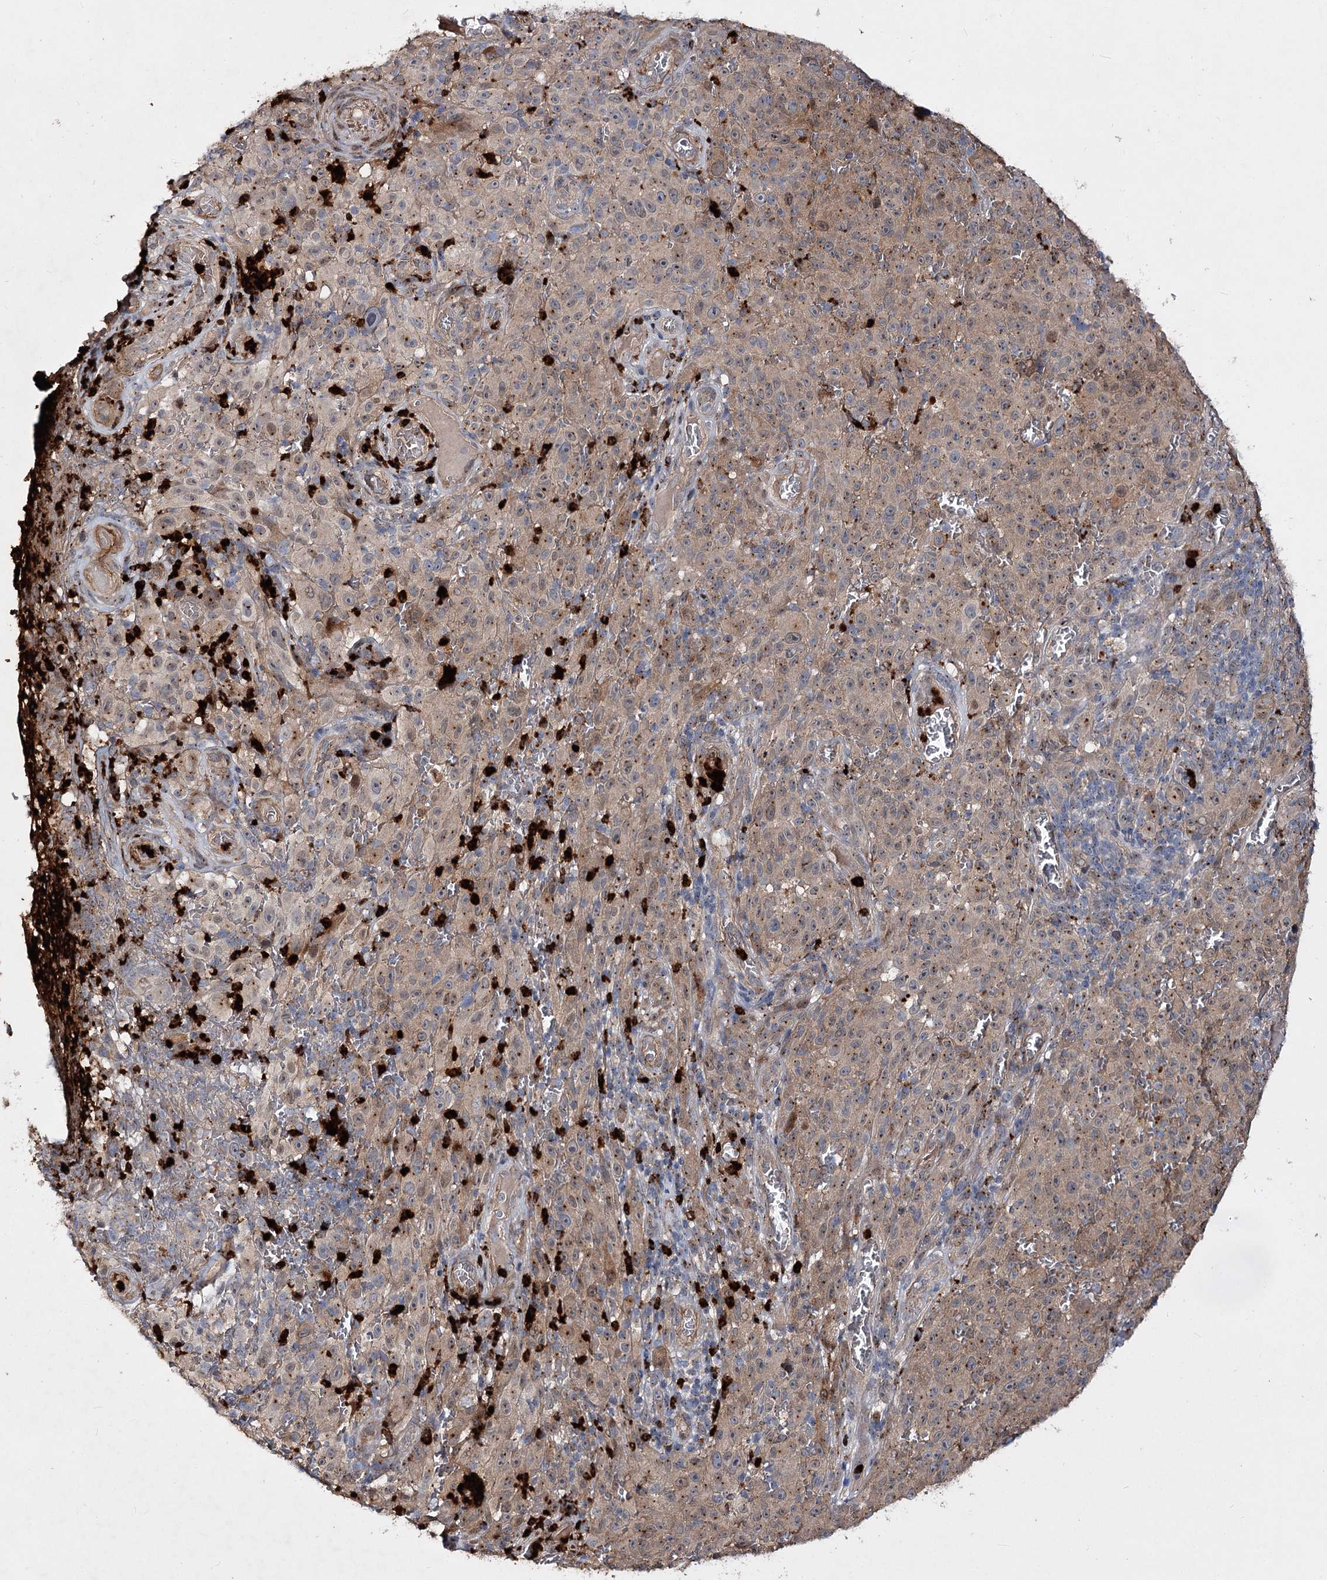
{"staining": {"intensity": "weak", "quantity": "25%-75%", "location": "cytoplasmic/membranous"}, "tissue": "melanoma", "cell_type": "Tumor cells", "image_type": "cancer", "snomed": [{"axis": "morphology", "description": "Malignant melanoma, NOS"}, {"axis": "topography", "description": "Skin"}], "caption": "Immunohistochemical staining of human malignant melanoma reveals low levels of weak cytoplasmic/membranous positivity in approximately 25%-75% of tumor cells.", "gene": "MINDY3", "patient": {"sex": "female", "age": 82}}